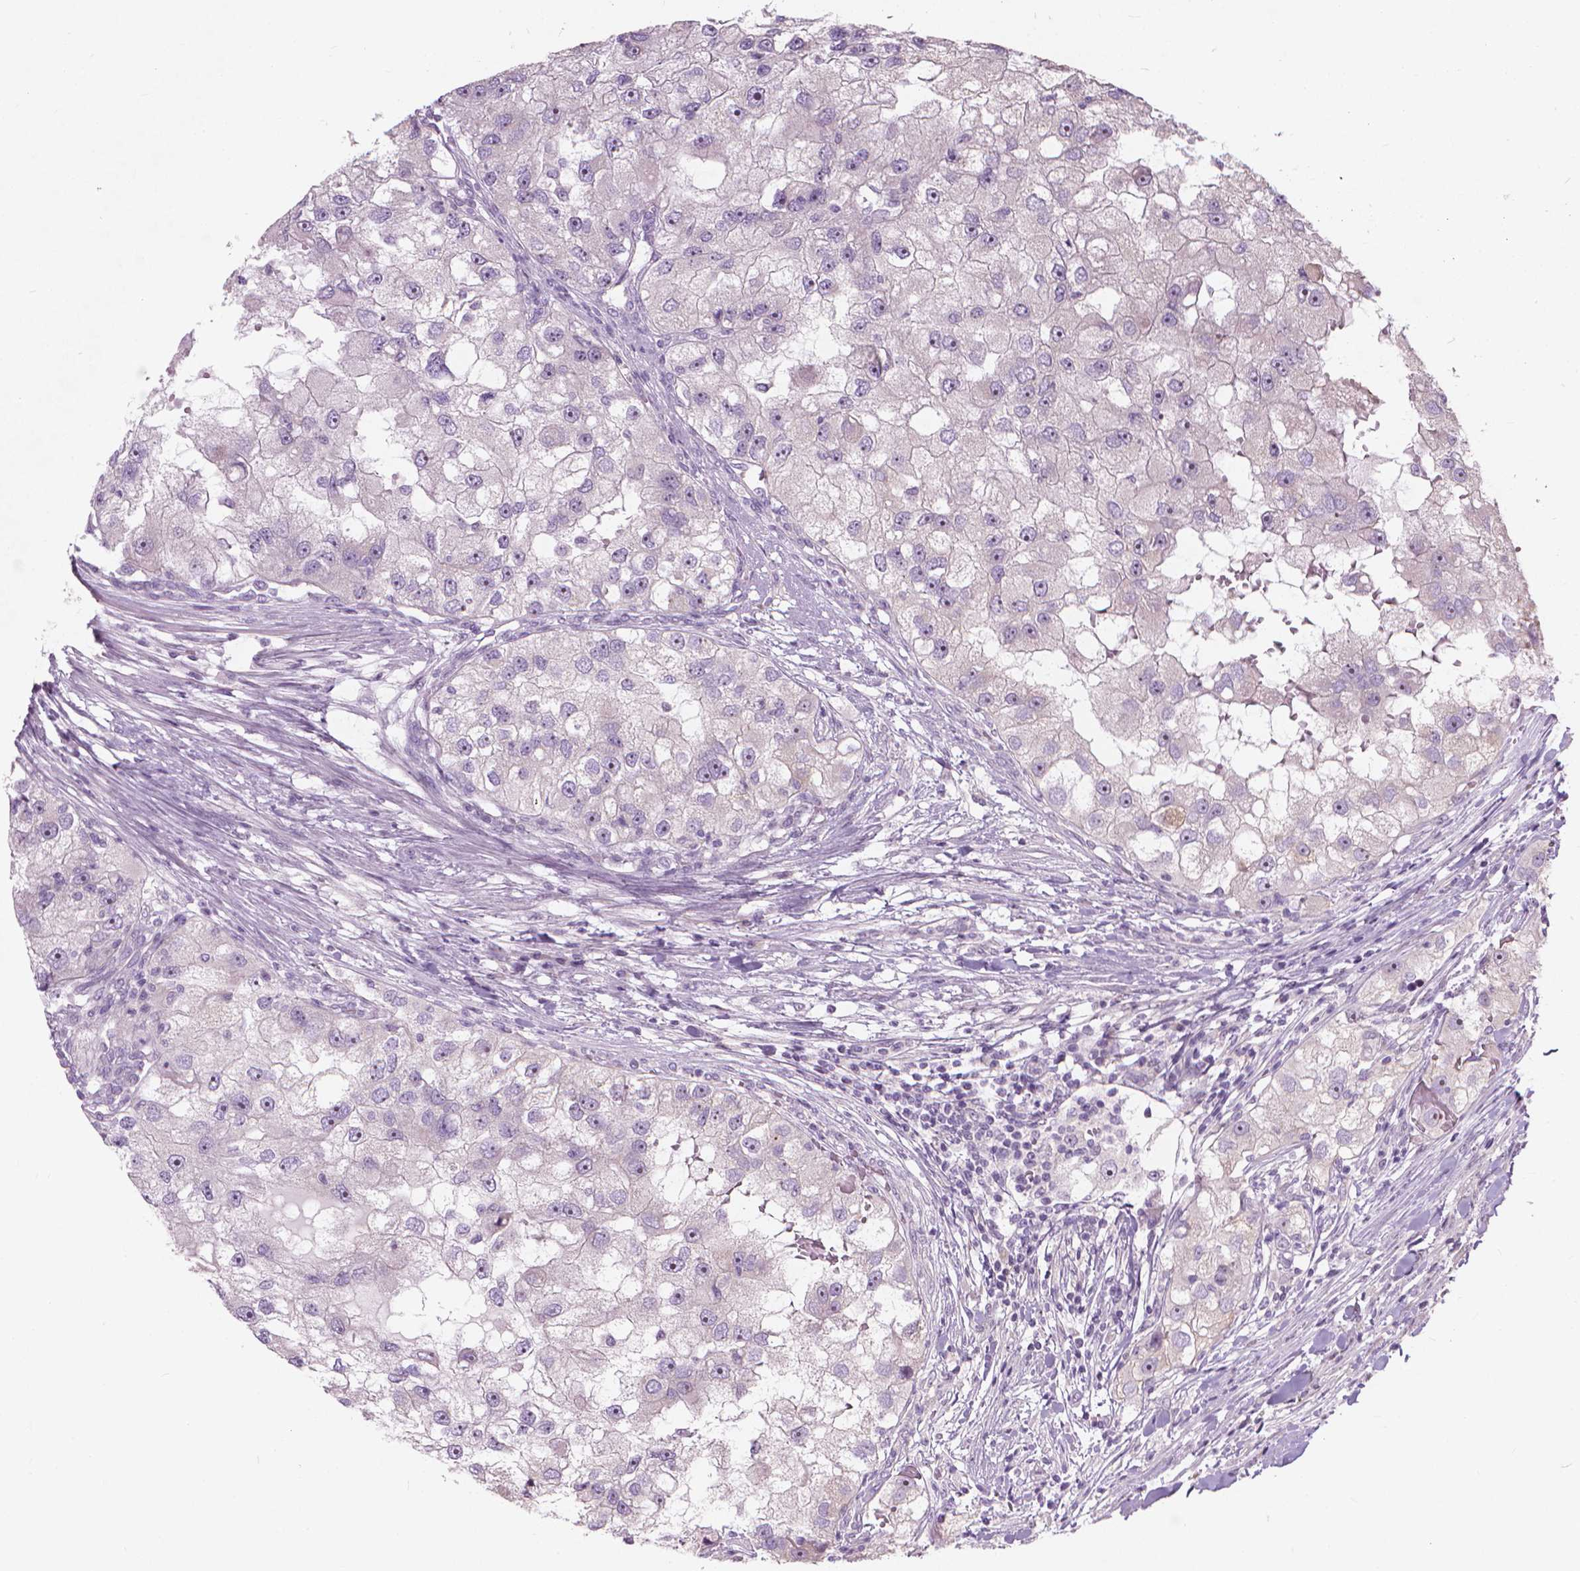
{"staining": {"intensity": "negative", "quantity": "none", "location": "none"}, "tissue": "renal cancer", "cell_type": "Tumor cells", "image_type": "cancer", "snomed": [{"axis": "morphology", "description": "Adenocarcinoma, NOS"}, {"axis": "topography", "description": "Kidney"}], "caption": "Immunohistochemistry histopathology image of neoplastic tissue: human renal adenocarcinoma stained with DAB (3,3'-diaminobenzidine) shows no significant protein staining in tumor cells. (DAB IHC visualized using brightfield microscopy, high magnification).", "gene": "GPRC5A", "patient": {"sex": "male", "age": 63}}